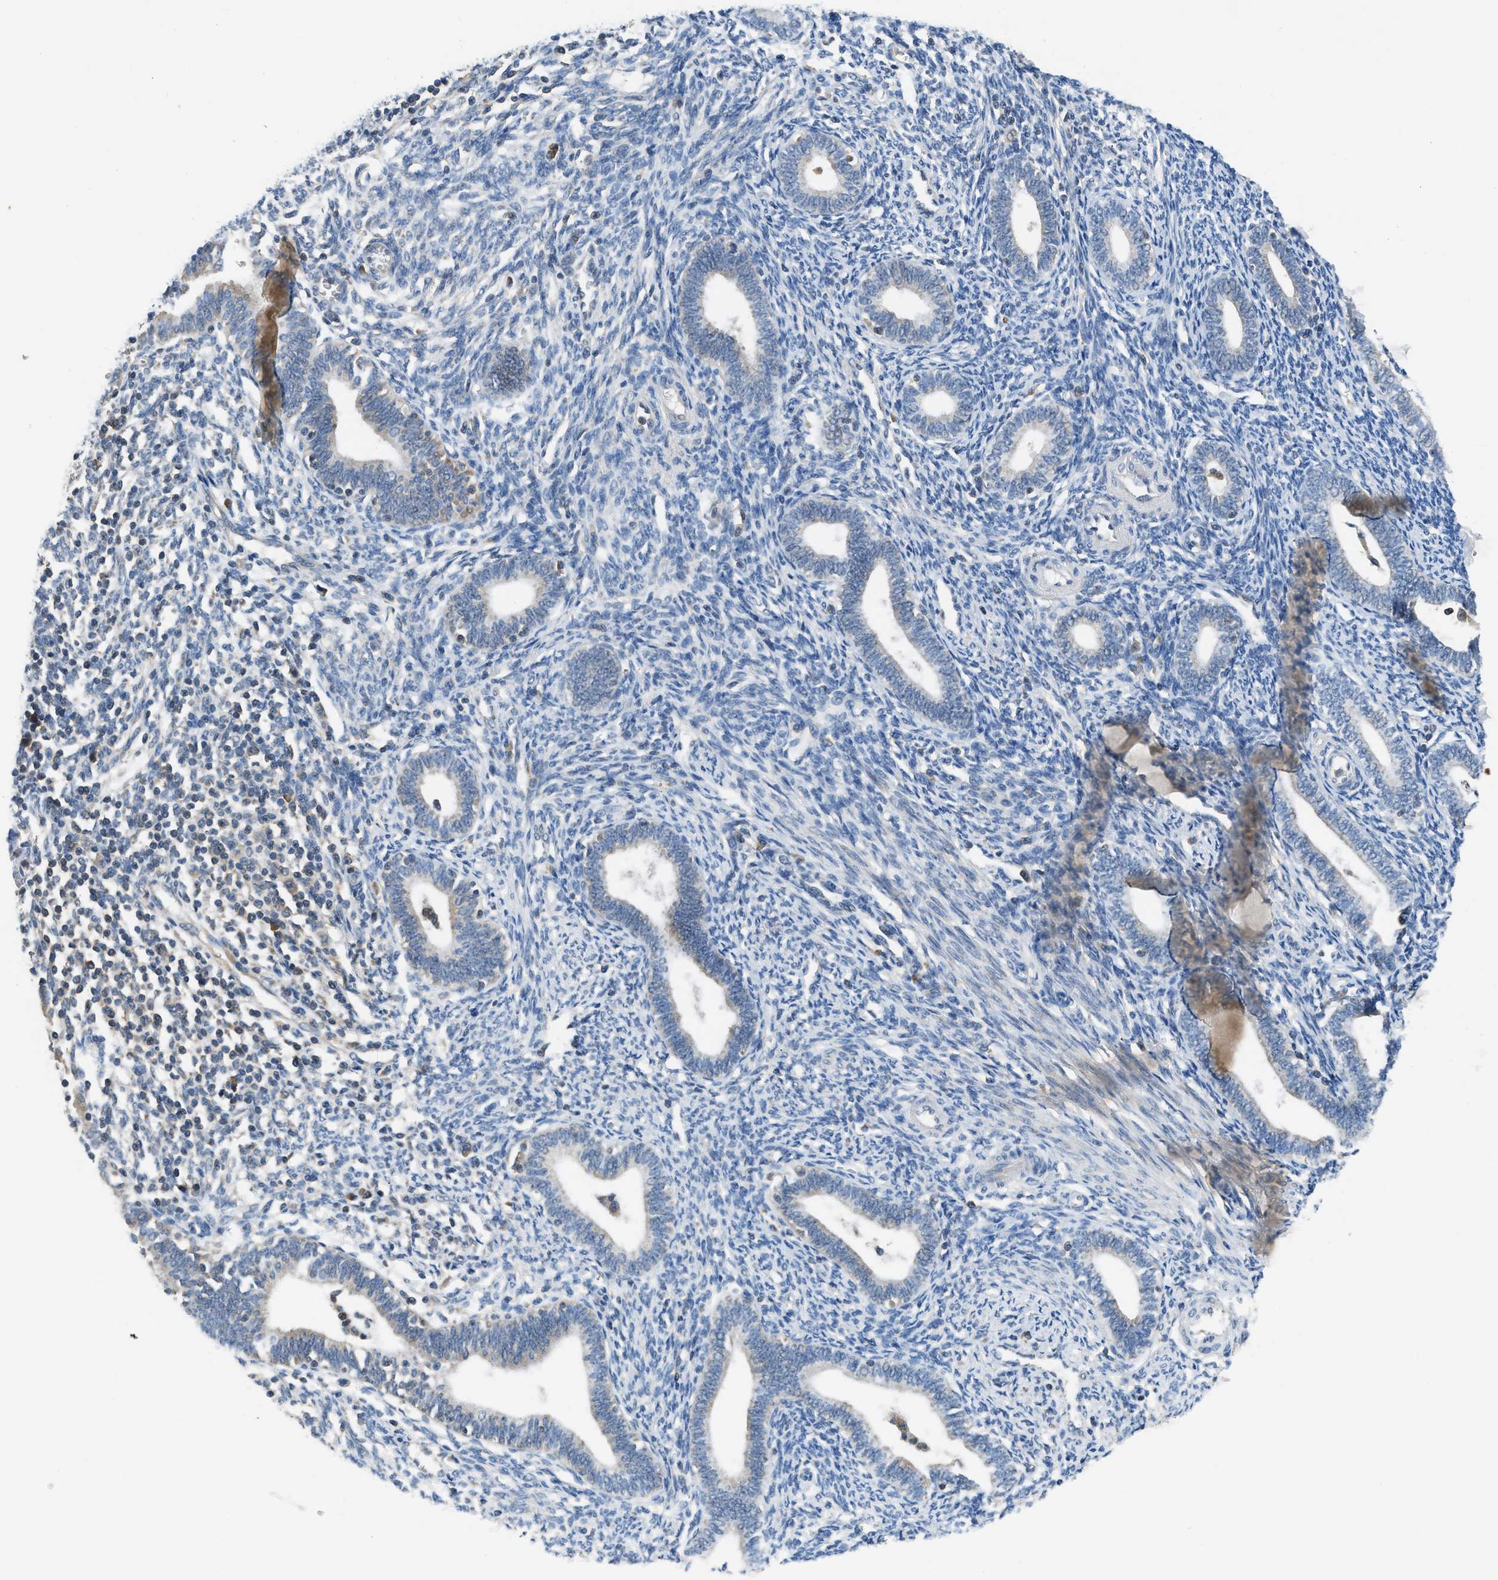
{"staining": {"intensity": "negative", "quantity": "none", "location": "none"}, "tissue": "endometrium", "cell_type": "Cells in endometrial stroma", "image_type": "normal", "snomed": [{"axis": "morphology", "description": "Normal tissue, NOS"}, {"axis": "topography", "description": "Endometrium"}], "caption": "Immunohistochemical staining of benign endometrium shows no significant expression in cells in endometrial stroma. Nuclei are stained in blue.", "gene": "PAFAH2", "patient": {"sex": "female", "age": 41}}